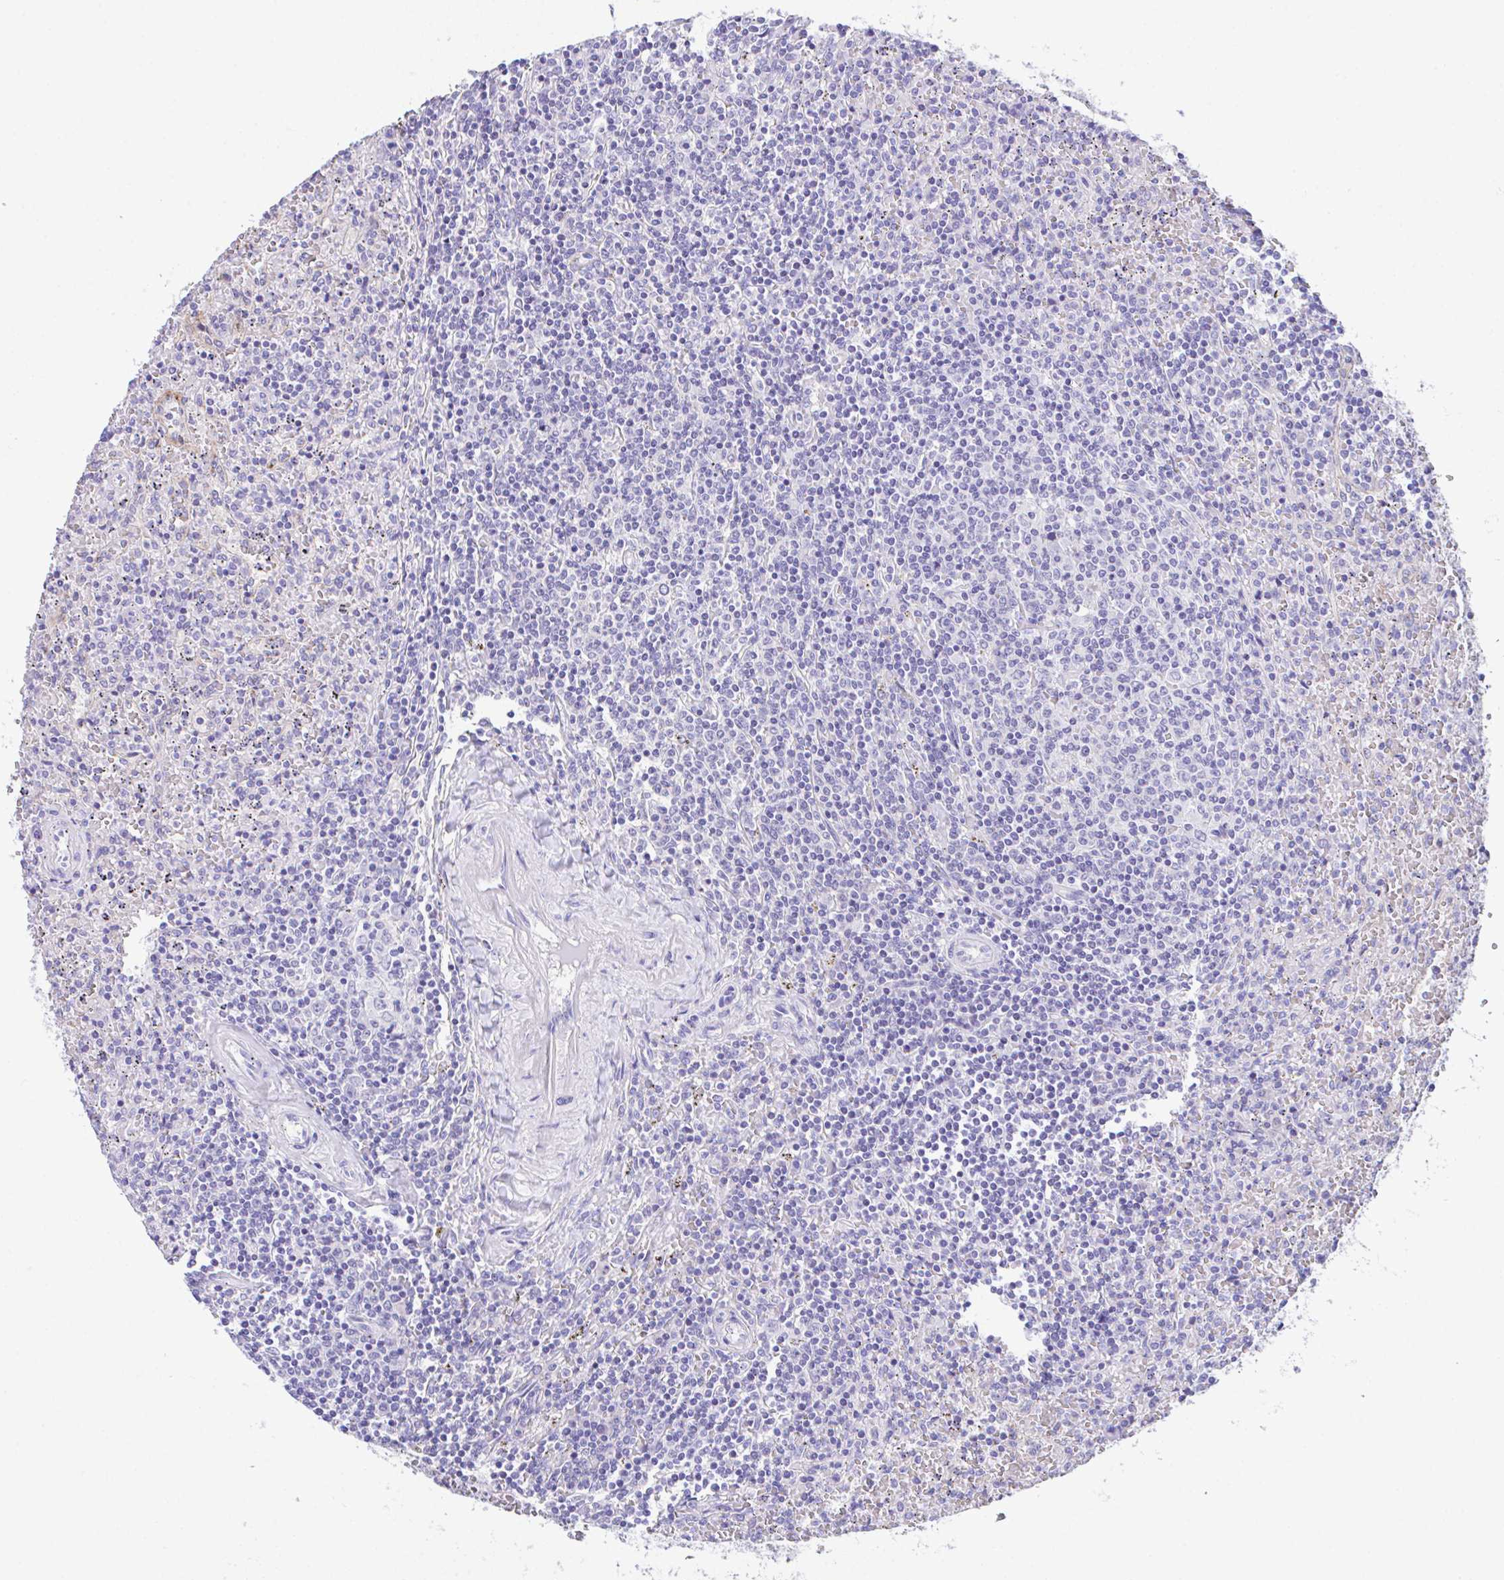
{"staining": {"intensity": "negative", "quantity": "none", "location": "none"}, "tissue": "lymphoma", "cell_type": "Tumor cells", "image_type": "cancer", "snomed": [{"axis": "morphology", "description": "Malignant lymphoma, non-Hodgkin's type, Low grade"}, {"axis": "topography", "description": "Spleen"}], "caption": "Micrograph shows no significant protein positivity in tumor cells of lymphoma.", "gene": "HACD4", "patient": {"sex": "female", "age": 64}}